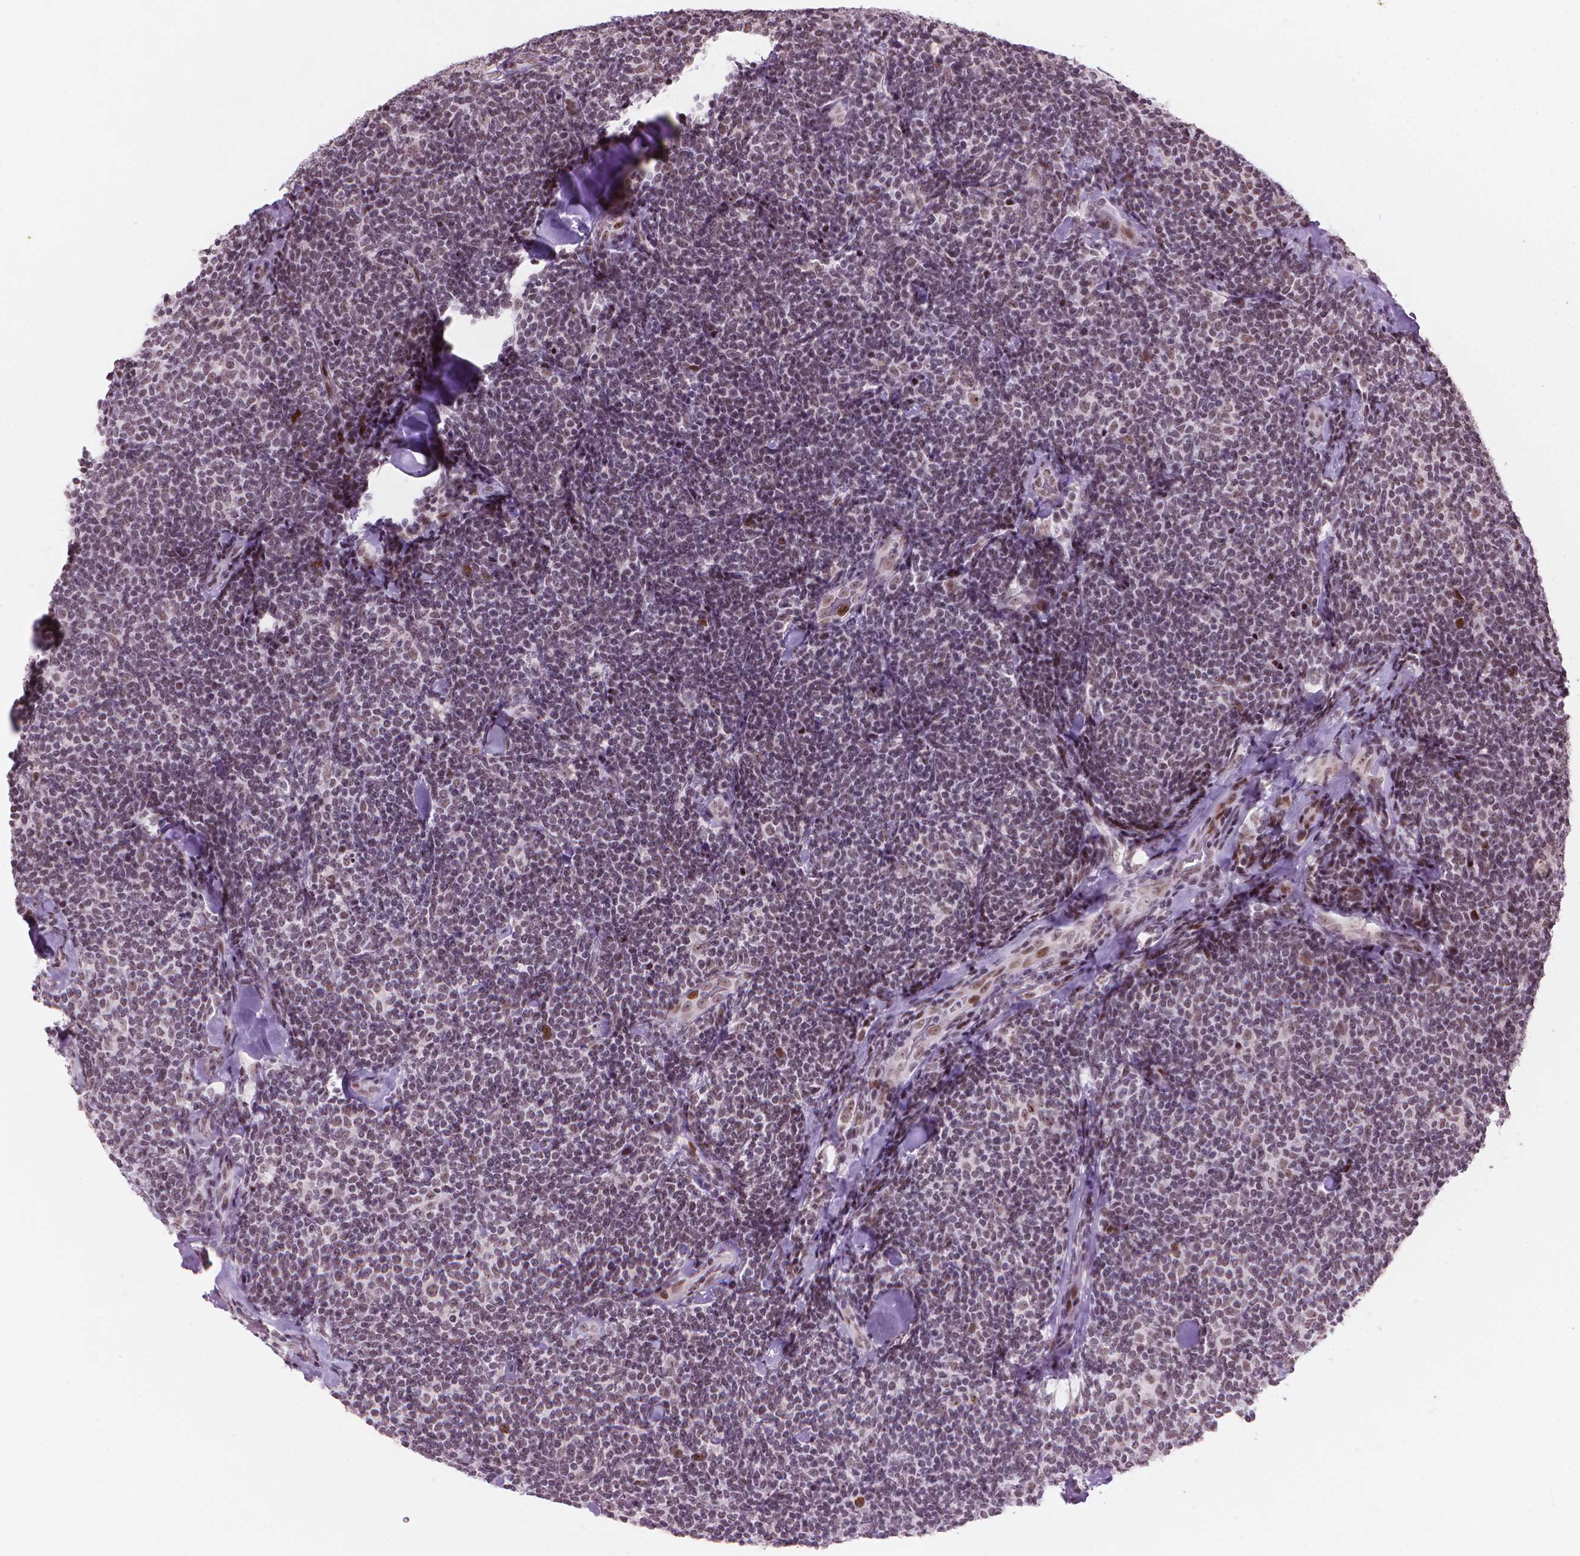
{"staining": {"intensity": "weak", "quantity": "<25%", "location": "nuclear"}, "tissue": "lymphoma", "cell_type": "Tumor cells", "image_type": "cancer", "snomed": [{"axis": "morphology", "description": "Malignant lymphoma, non-Hodgkin's type, Low grade"}, {"axis": "topography", "description": "Lymph node"}], "caption": "Immunohistochemistry of human lymphoma displays no staining in tumor cells.", "gene": "HES7", "patient": {"sex": "female", "age": 56}}